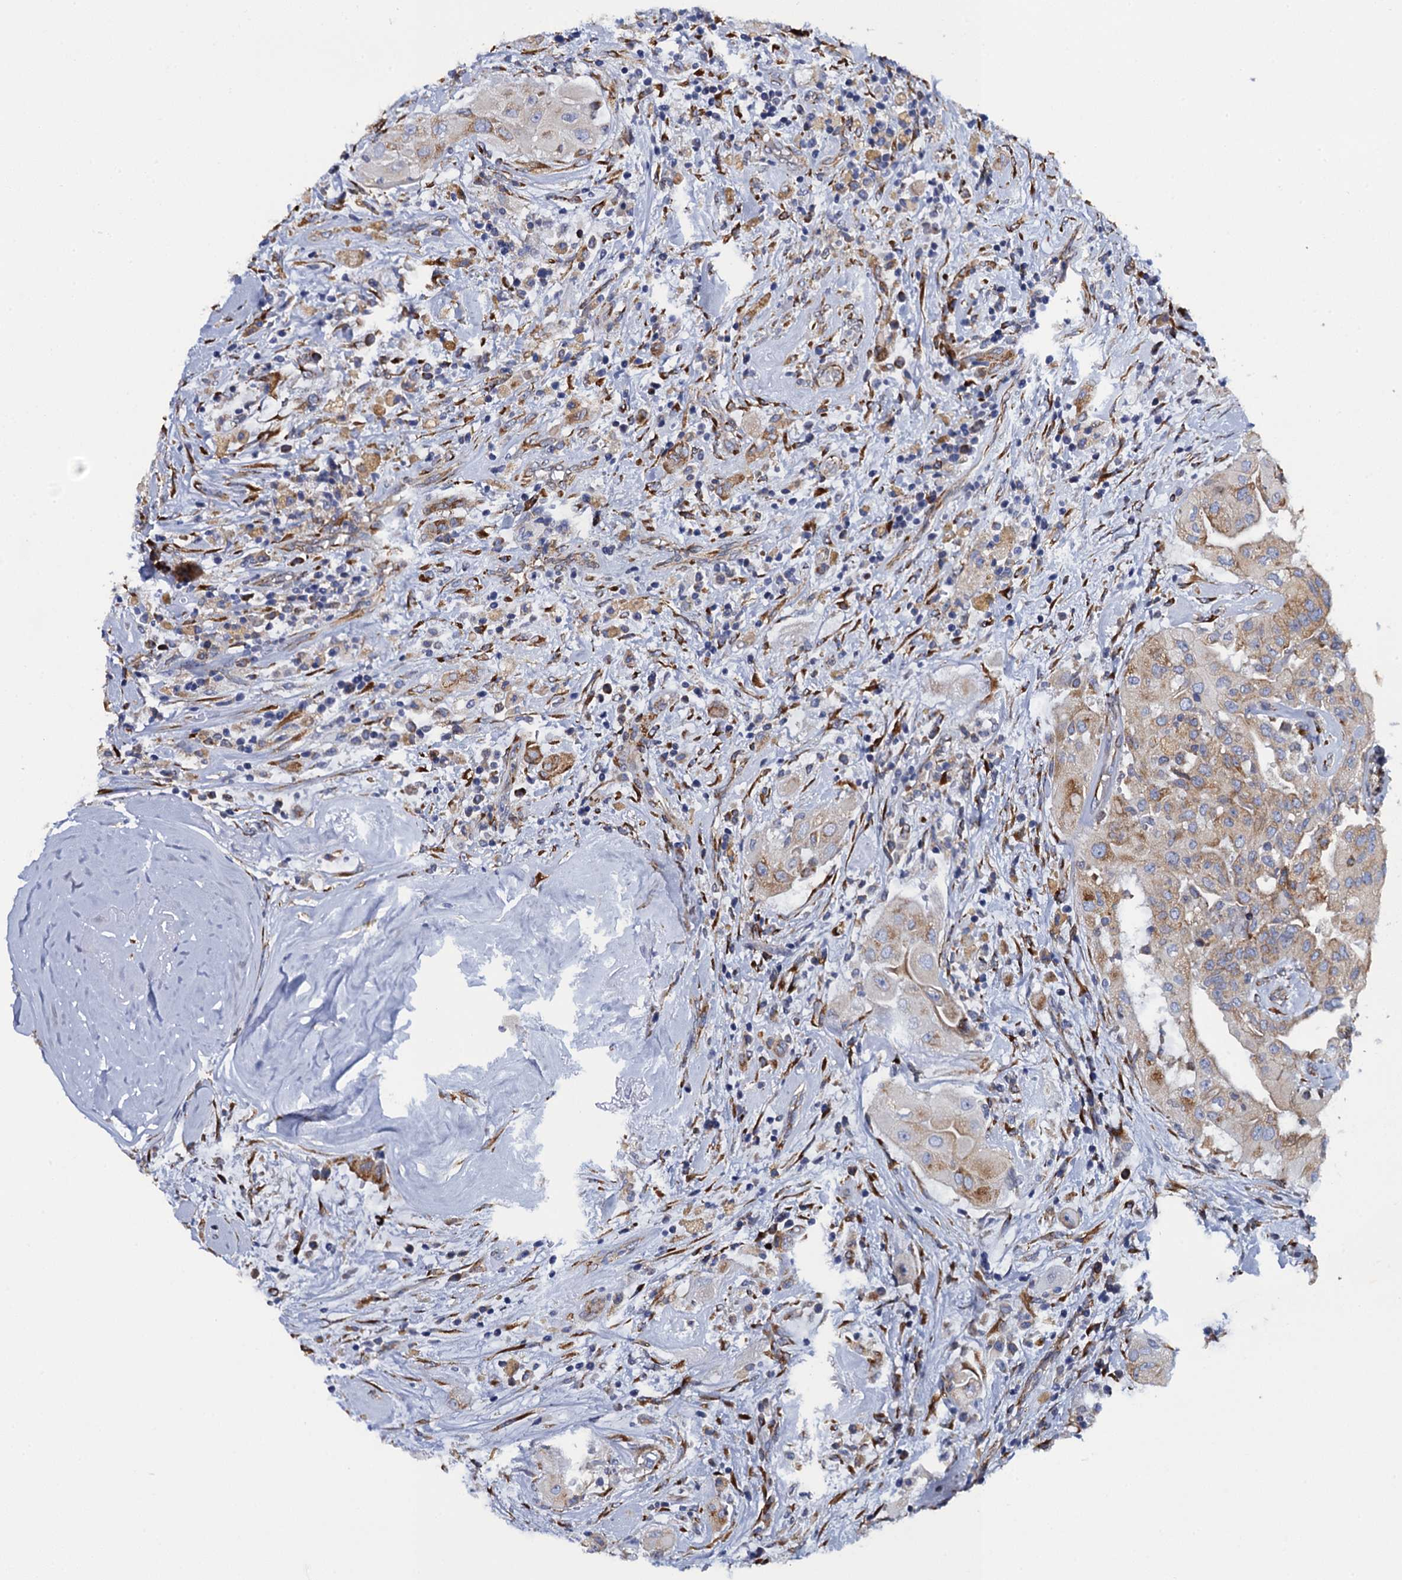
{"staining": {"intensity": "moderate", "quantity": ">75%", "location": "cytoplasmic/membranous"}, "tissue": "thyroid cancer", "cell_type": "Tumor cells", "image_type": "cancer", "snomed": [{"axis": "morphology", "description": "Papillary adenocarcinoma, NOS"}, {"axis": "topography", "description": "Thyroid gland"}], "caption": "Immunohistochemical staining of thyroid papillary adenocarcinoma displays medium levels of moderate cytoplasmic/membranous positivity in approximately >75% of tumor cells.", "gene": "POGLUT3", "patient": {"sex": "female", "age": 59}}